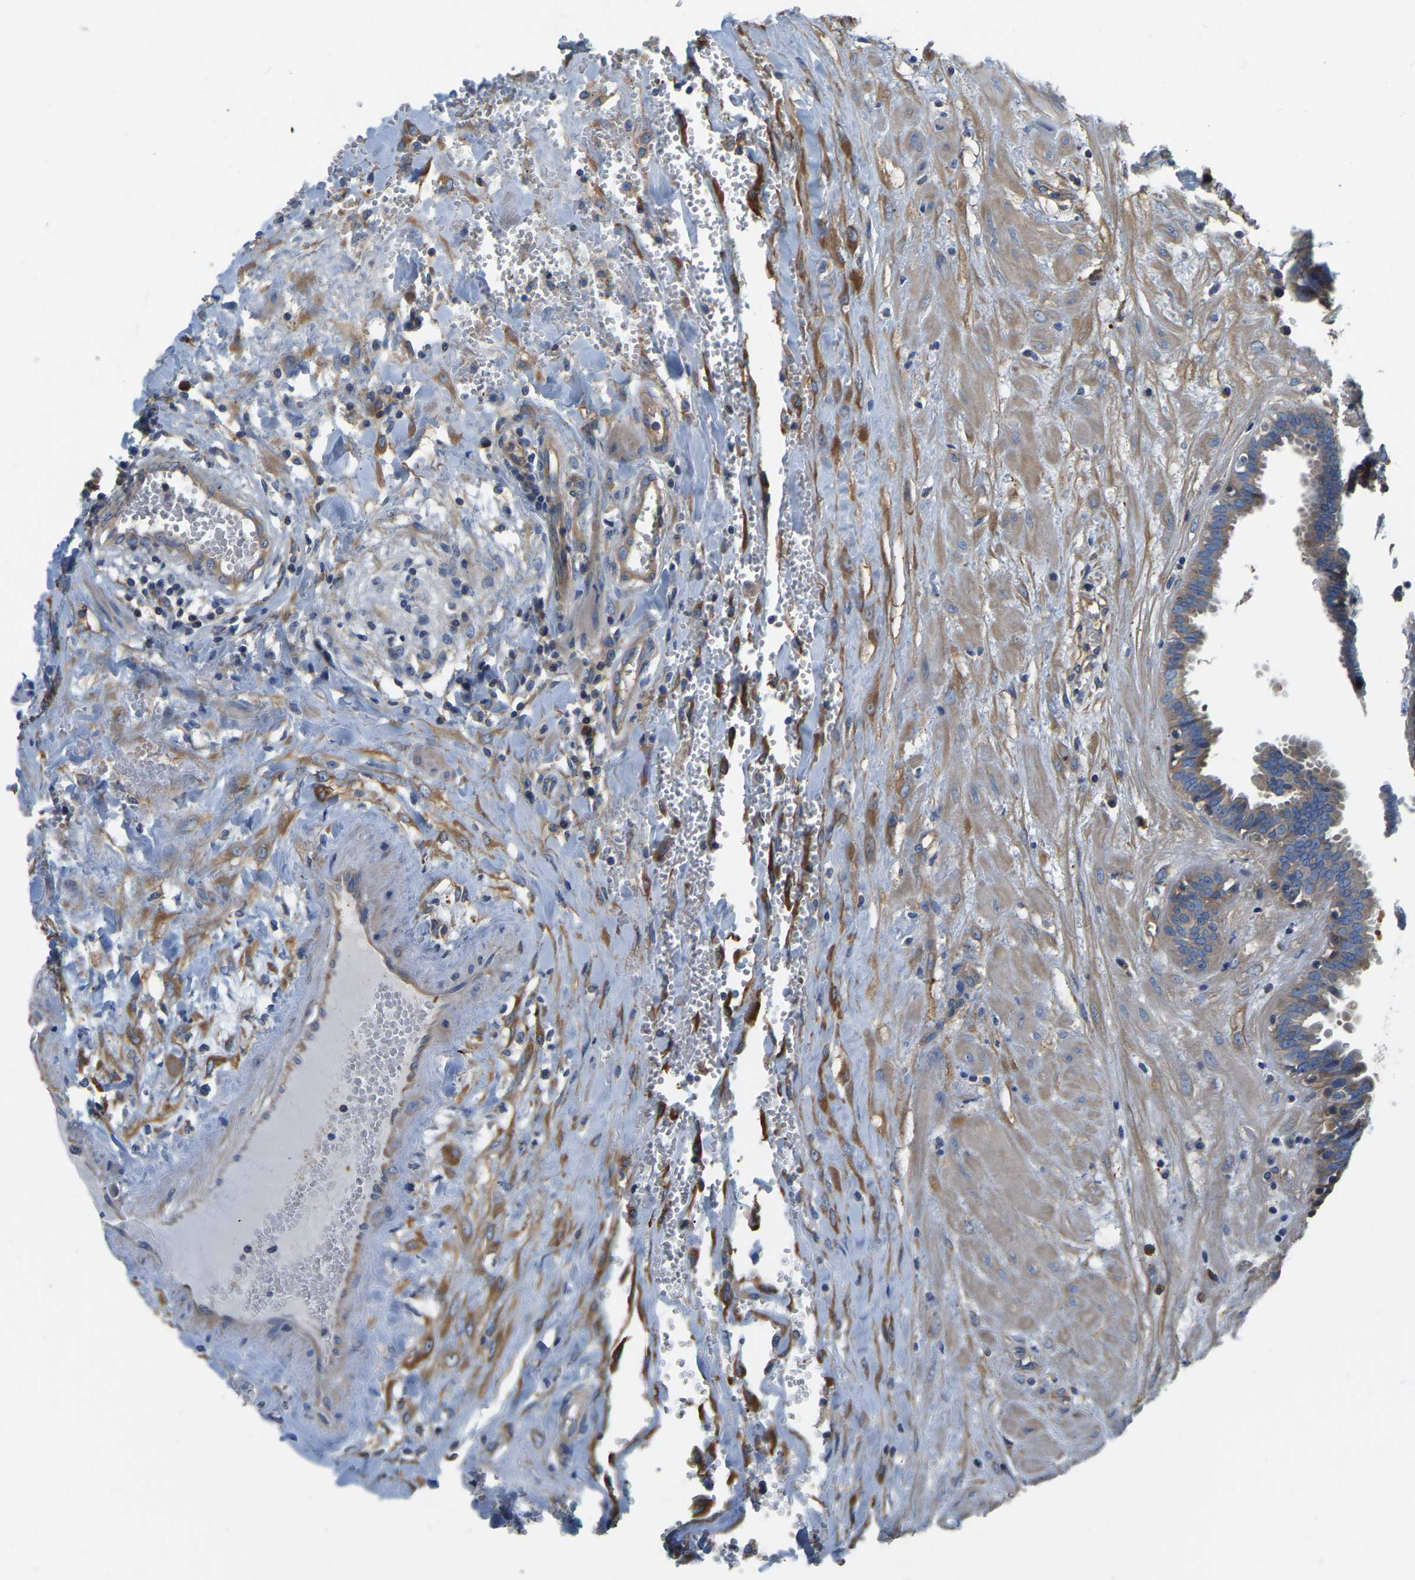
{"staining": {"intensity": "moderate", "quantity": ">75%", "location": "cytoplasmic/membranous"}, "tissue": "fallopian tube", "cell_type": "Glandular cells", "image_type": "normal", "snomed": [{"axis": "morphology", "description": "Normal tissue, NOS"}, {"axis": "topography", "description": "Fallopian tube"}, {"axis": "topography", "description": "Placenta"}], "caption": "High-magnification brightfield microscopy of unremarkable fallopian tube stained with DAB (3,3'-diaminobenzidine) (brown) and counterstained with hematoxylin (blue). glandular cells exhibit moderate cytoplasmic/membranous staining is identified in approximately>75% of cells. Ihc stains the protein of interest in brown and the nuclei are stained blue.", "gene": "GARS1", "patient": {"sex": "female", "age": 32}}